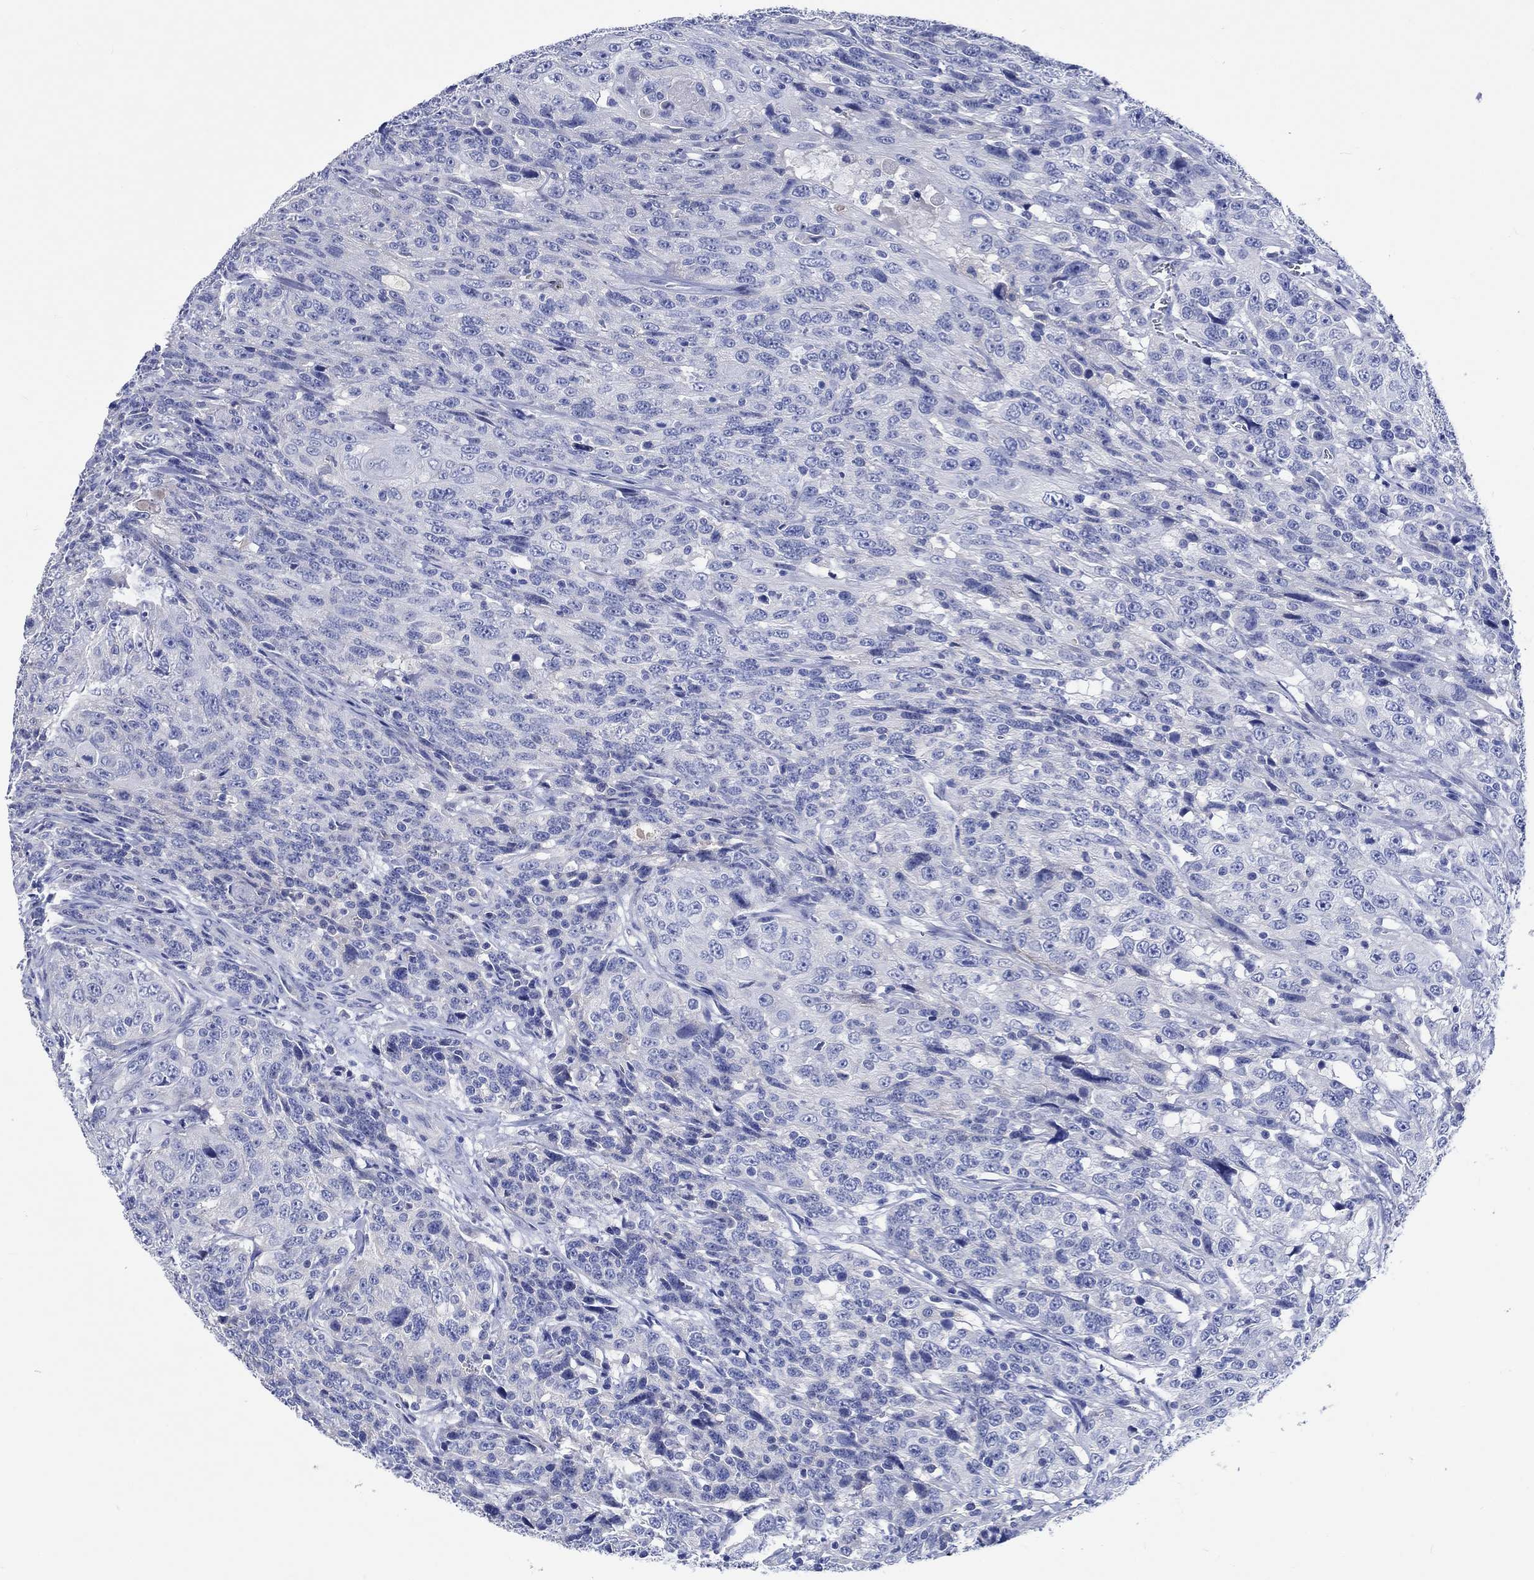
{"staining": {"intensity": "negative", "quantity": "none", "location": "none"}, "tissue": "urothelial cancer", "cell_type": "Tumor cells", "image_type": "cancer", "snomed": [{"axis": "morphology", "description": "Urothelial carcinoma, NOS"}, {"axis": "morphology", "description": "Urothelial carcinoma, High grade"}, {"axis": "topography", "description": "Urinary bladder"}], "caption": "Tumor cells show no significant staining in transitional cell carcinoma.", "gene": "SHISA4", "patient": {"sex": "female", "age": 73}}